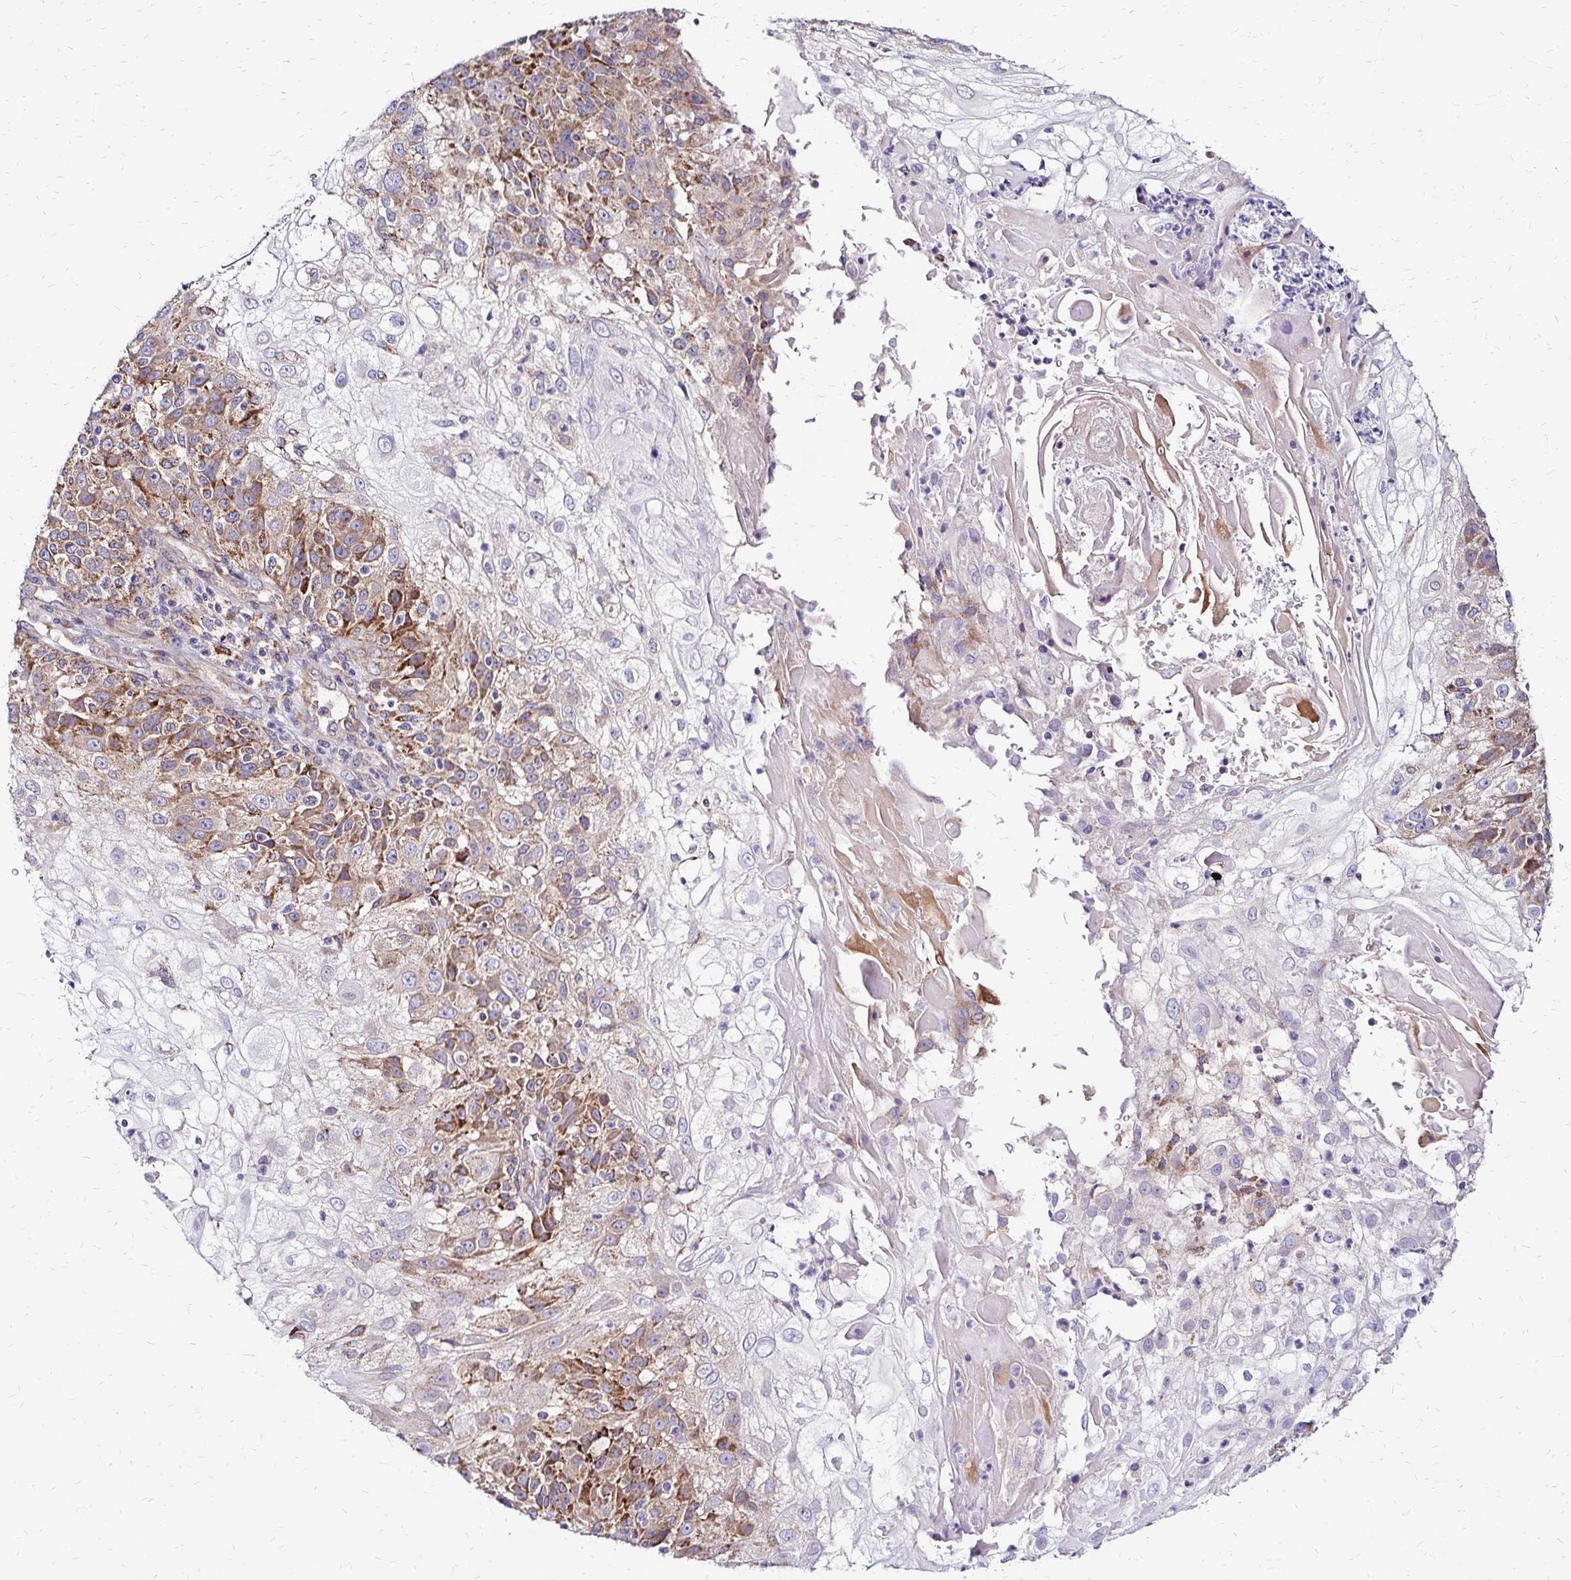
{"staining": {"intensity": "moderate", "quantity": "<25%", "location": "cytoplasmic/membranous"}, "tissue": "skin cancer", "cell_type": "Tumor cells", "image_type": "cancer", "snomed": [{"axis": "morphology", "description": "Normal tissue, NOS"}, {"axis": "morphology", "description": "Squamous cell carcinoma, NOS"}, {"axis": "topography", "description": "Skin"}], "caption": "Protein staining of skin cancer tissue displays moderate cytoplasmic/membranous expression in about <25% of tumor cells.", "gene": "IDUA", "patient": {"sex": "female", "age": 83}}